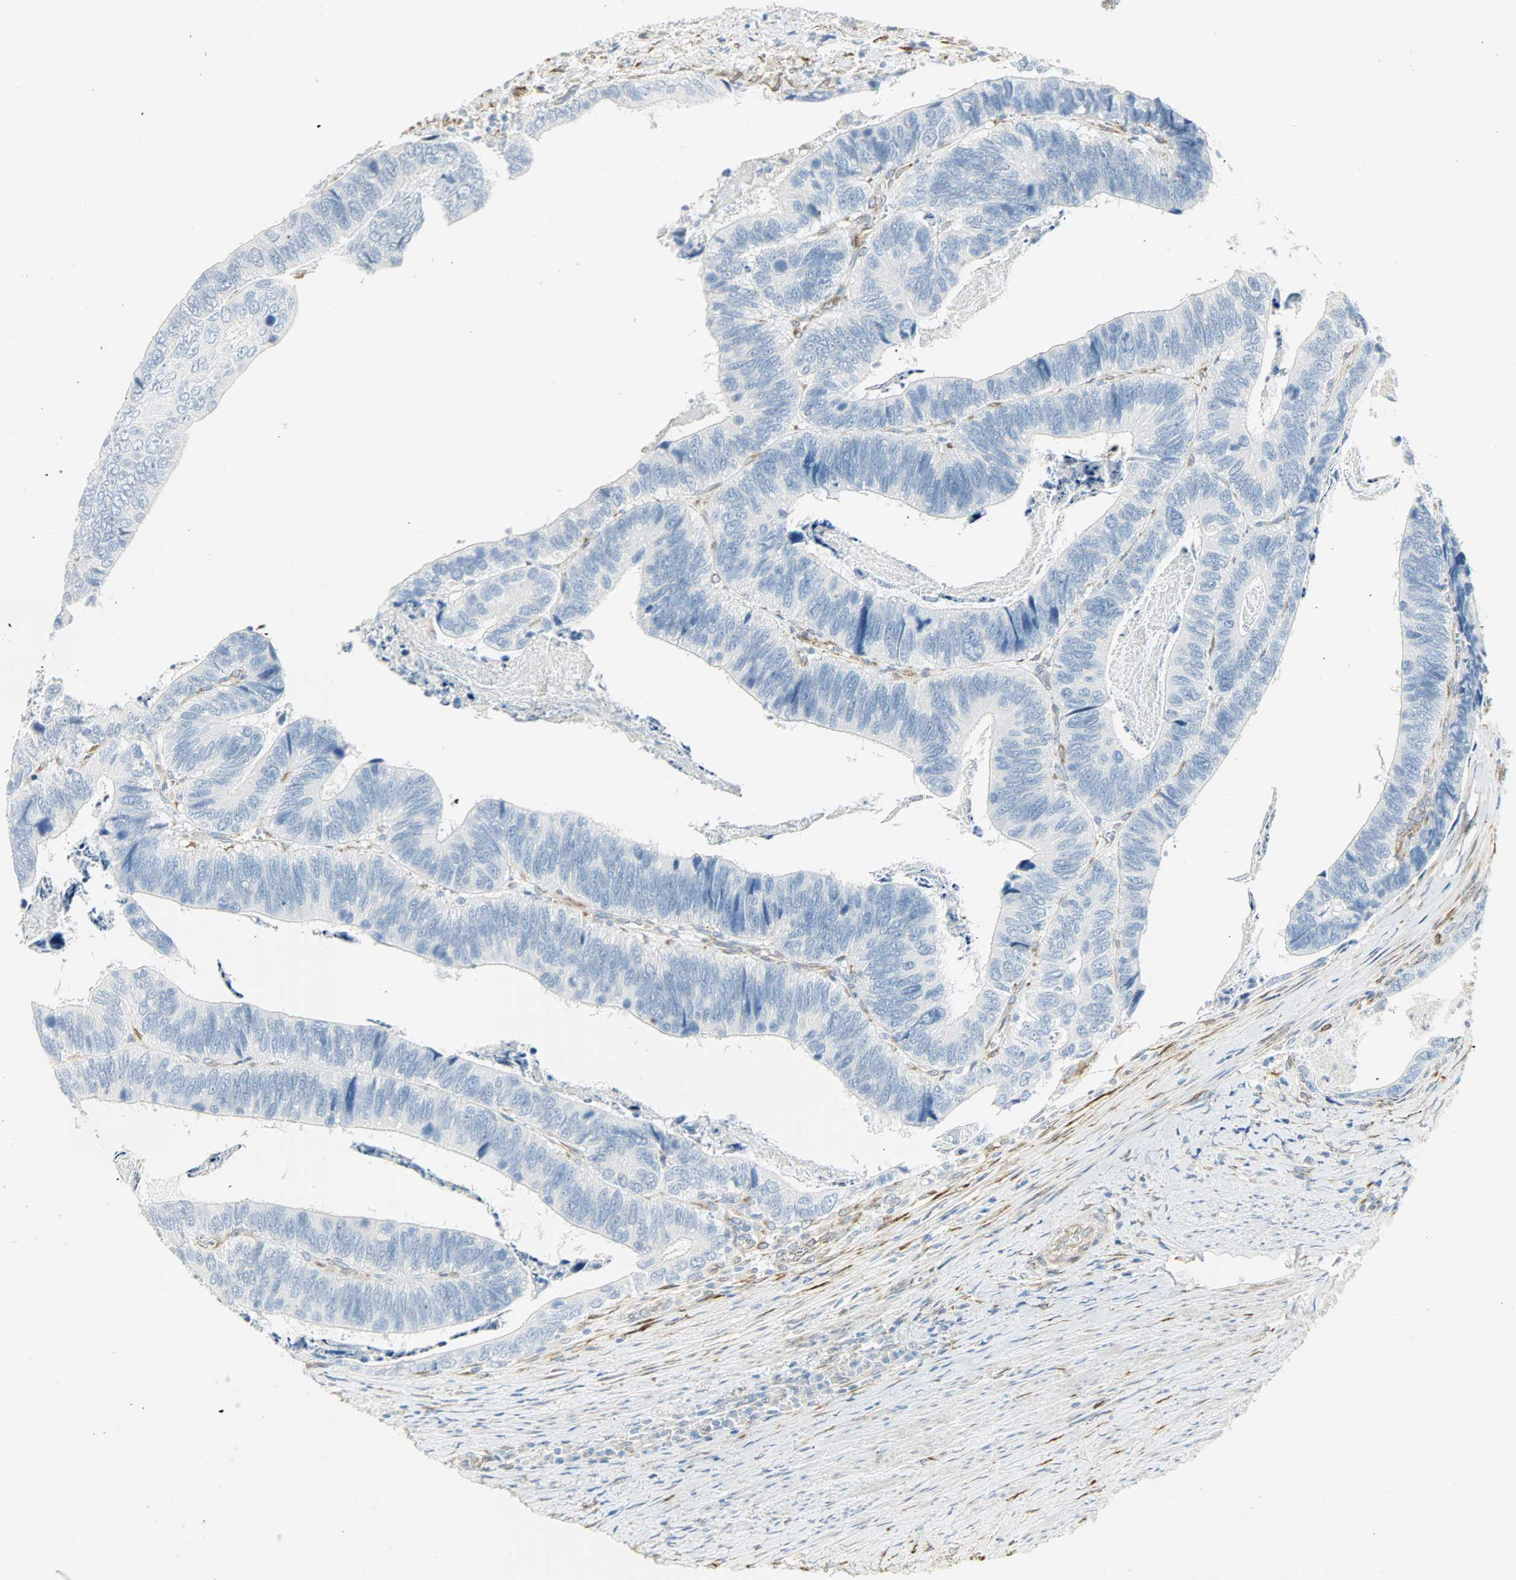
{"staining": {"intensity": "negative", "quantity": "none", "location": "none"}, "tissue": "colorectal cancer", "cell_type": "Tumor cells", "image_type": "cancer", "snomed": [{"axis": "morphology", "description": "Adenocarcinoma, NOS"}, {"axis": "topography", "description": "Colon"}], "caption": "Protein analysis of colorectal cancer (adenocarcinoma) reveals no significant positivity in tumor cells.", "gene": "PKD2", "patient": {"sex": "male", "age": 72}}